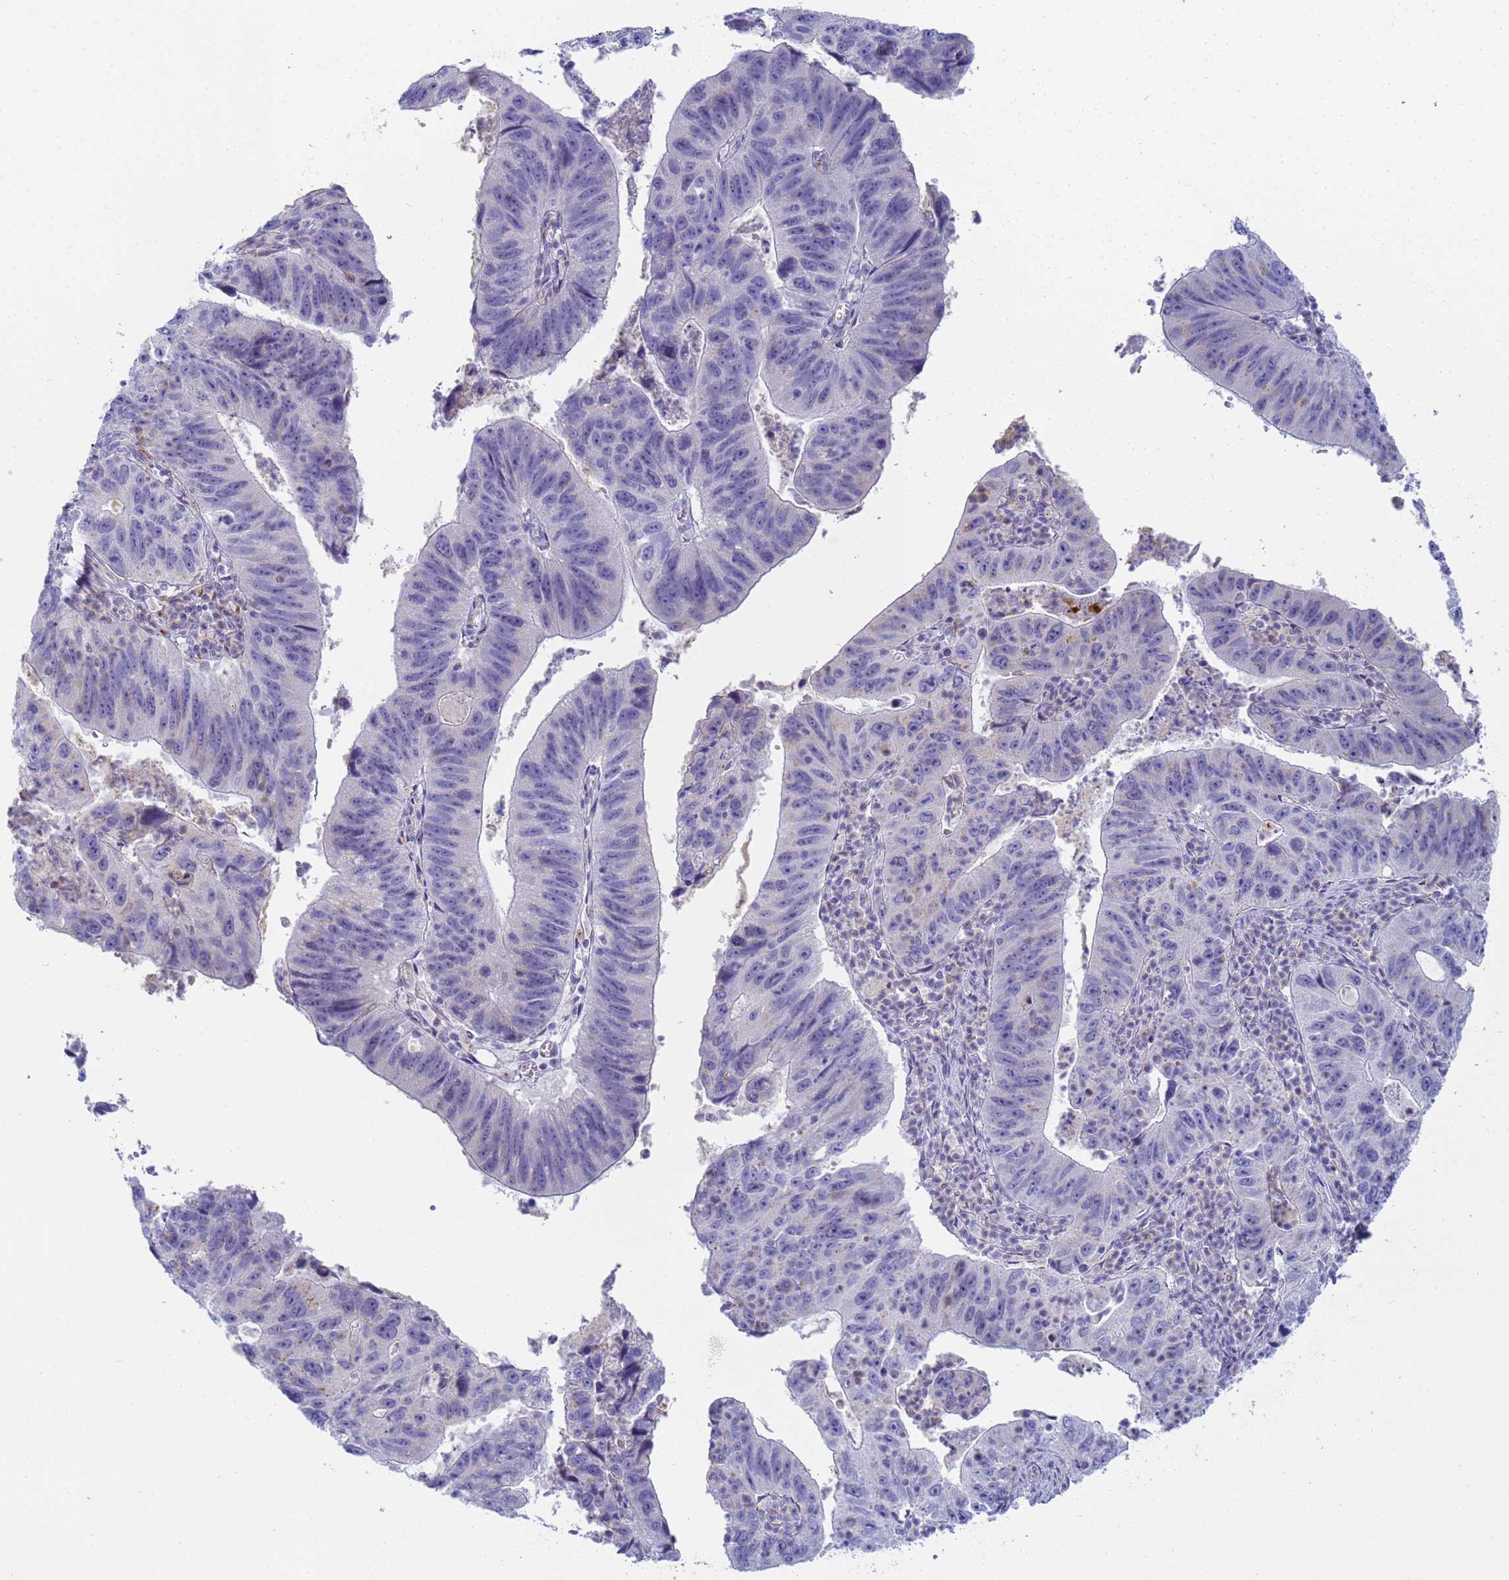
{"staining": {"intensity": "moderate", "quantity": "<25%", "location": "cytoplasmic/membranous"}, "tissue": "stomach cancer", "cell_type": "Tumor cells", "image_type": "cancer", "snomed": [{"axis": "morphology", "description": "Adenocarcinoma, NOS"}, {"axis": "topography", "description": "Stomach"}], "caption": "Human stomach cancer (adenocarcinoma) stained for a protein (brown) shows moderate cytoplasmic/membranous positive positivity in about <25% of tumor cells.", "gene": "CR1", "patient": {"sex": "male", "age": 59}}